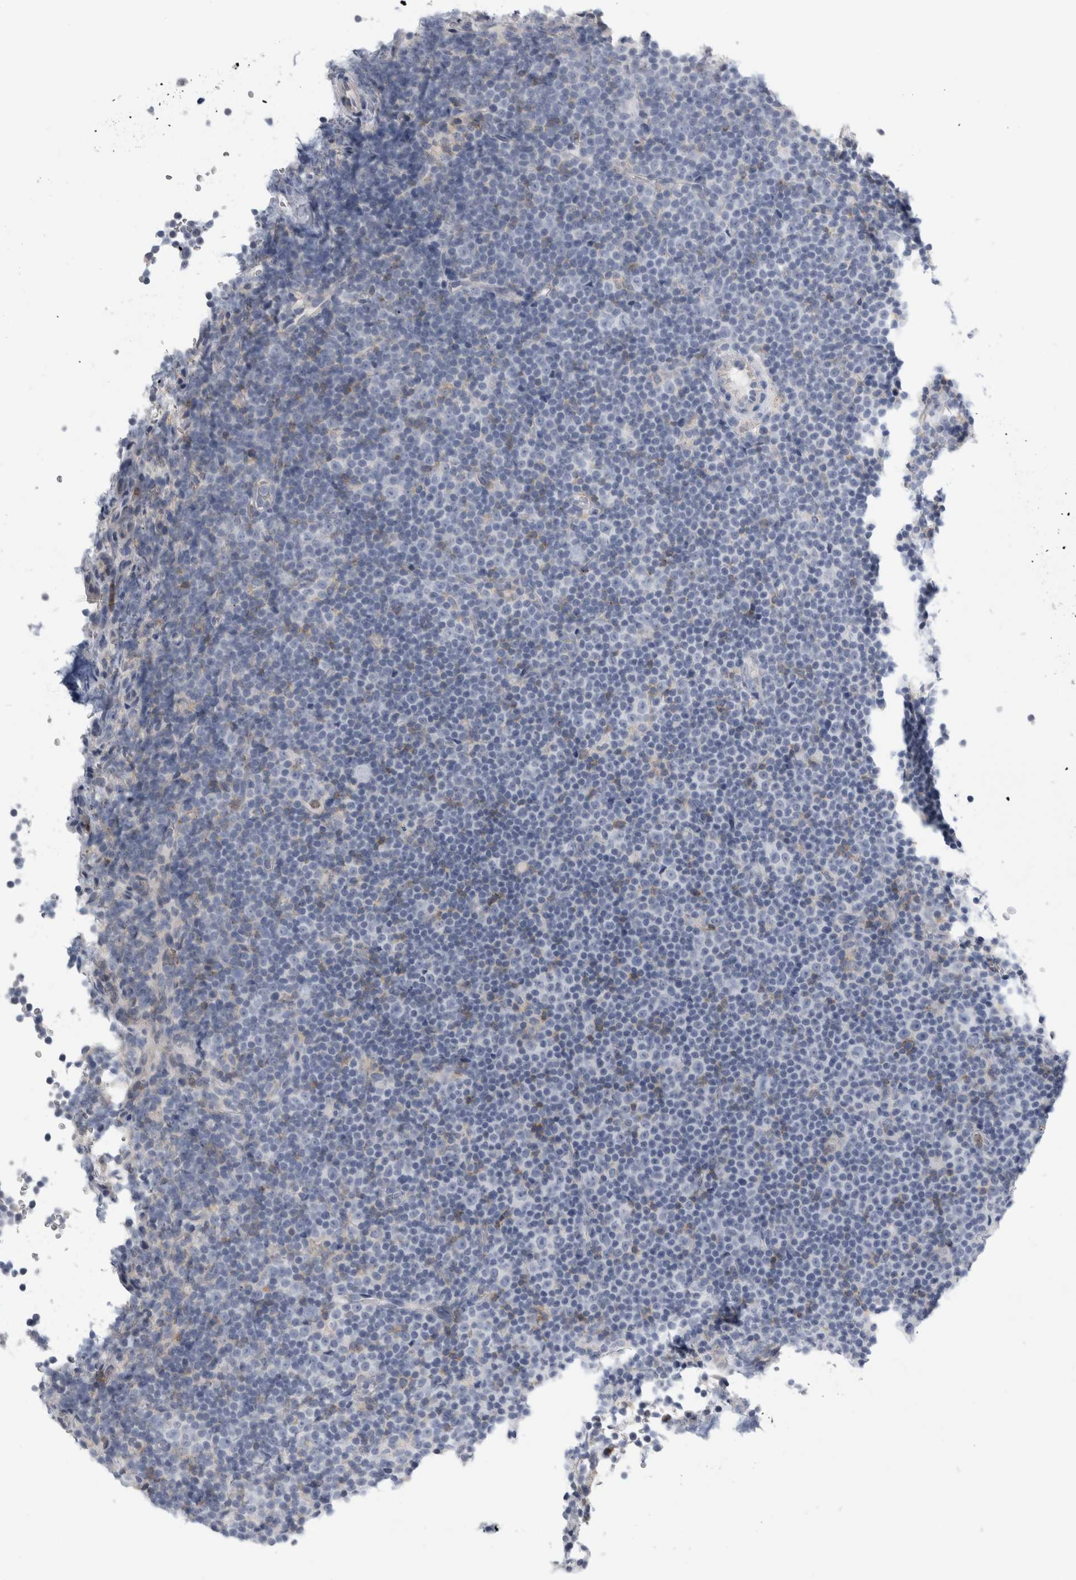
{"staining": {"intensity": "negative", "quantity": "none", "location": "none"}, "tissue": "lymphoma", "cell_type": "Tumor cells", "image_type": "cancer", "snomed": [{"axis": "morphology", "description": "Malignant lymphoma, non-Hodgkin's type, Low grade"}, {"axis": "topography", "description": "Lymph node"}], "caption": "There is no significant staining in tumor cells of lymphoma.", "gene": "ANKFY1", "patient": {"sex": "female", "age": 67}}